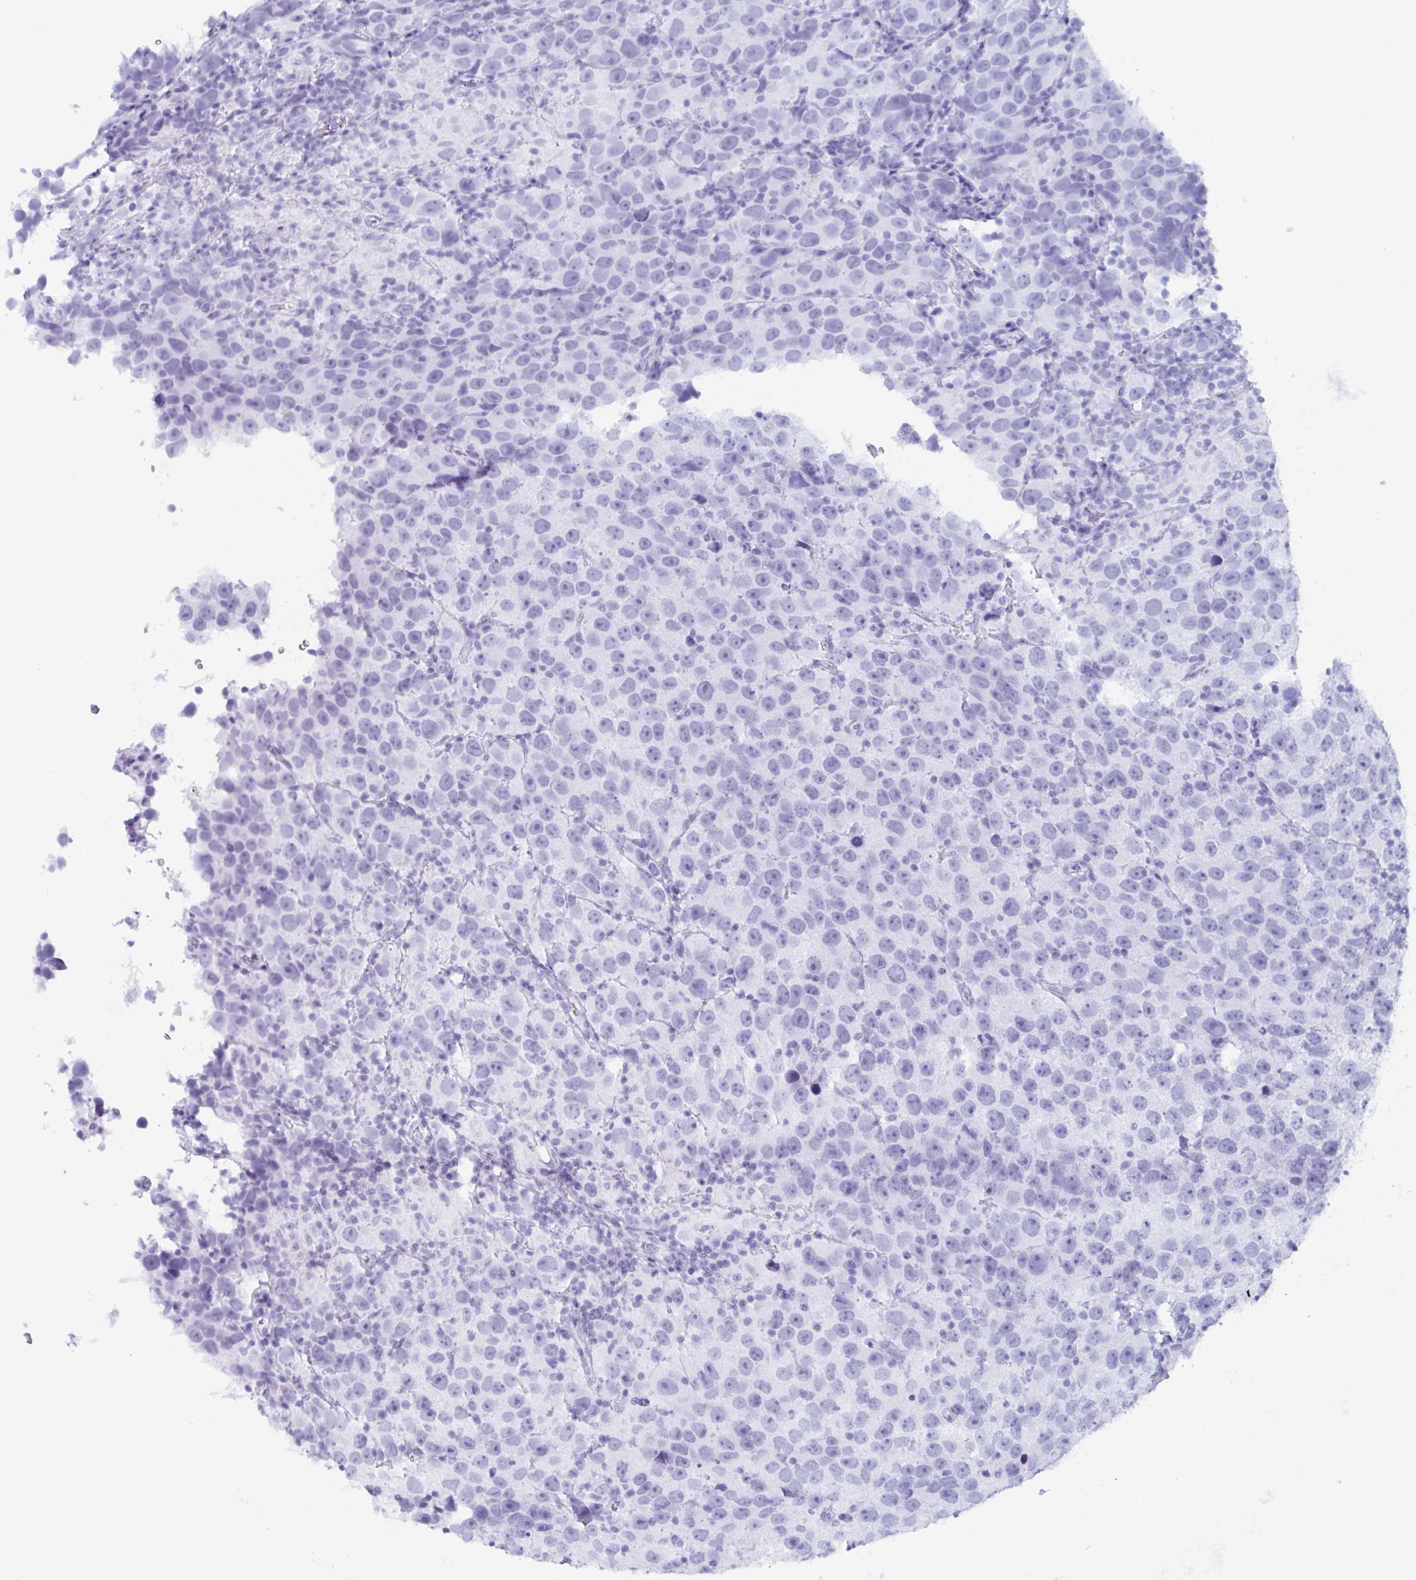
{"staining": {"intensity": "negative", "quantity": "none", "location": "none"}, "tissue": "testis cancer", "cell_type": "Tumor cells", "image_type": "cancer", "snomed": [{"axis": "morphology", "description": "Seminoma, NOS"}, {"axis": "topography", "description": "Testis"}], "caption": "Immunohistochemistry photomicrograph of testis cancer stained for a protein (brown), which demonstrates no staining in tumor cells. The staining is performed using DAB brown chromogen with nuclei counter-stained in using hematoxylin.", "gene": "BPI", "patient": {"sex": "male", "age": 26}}